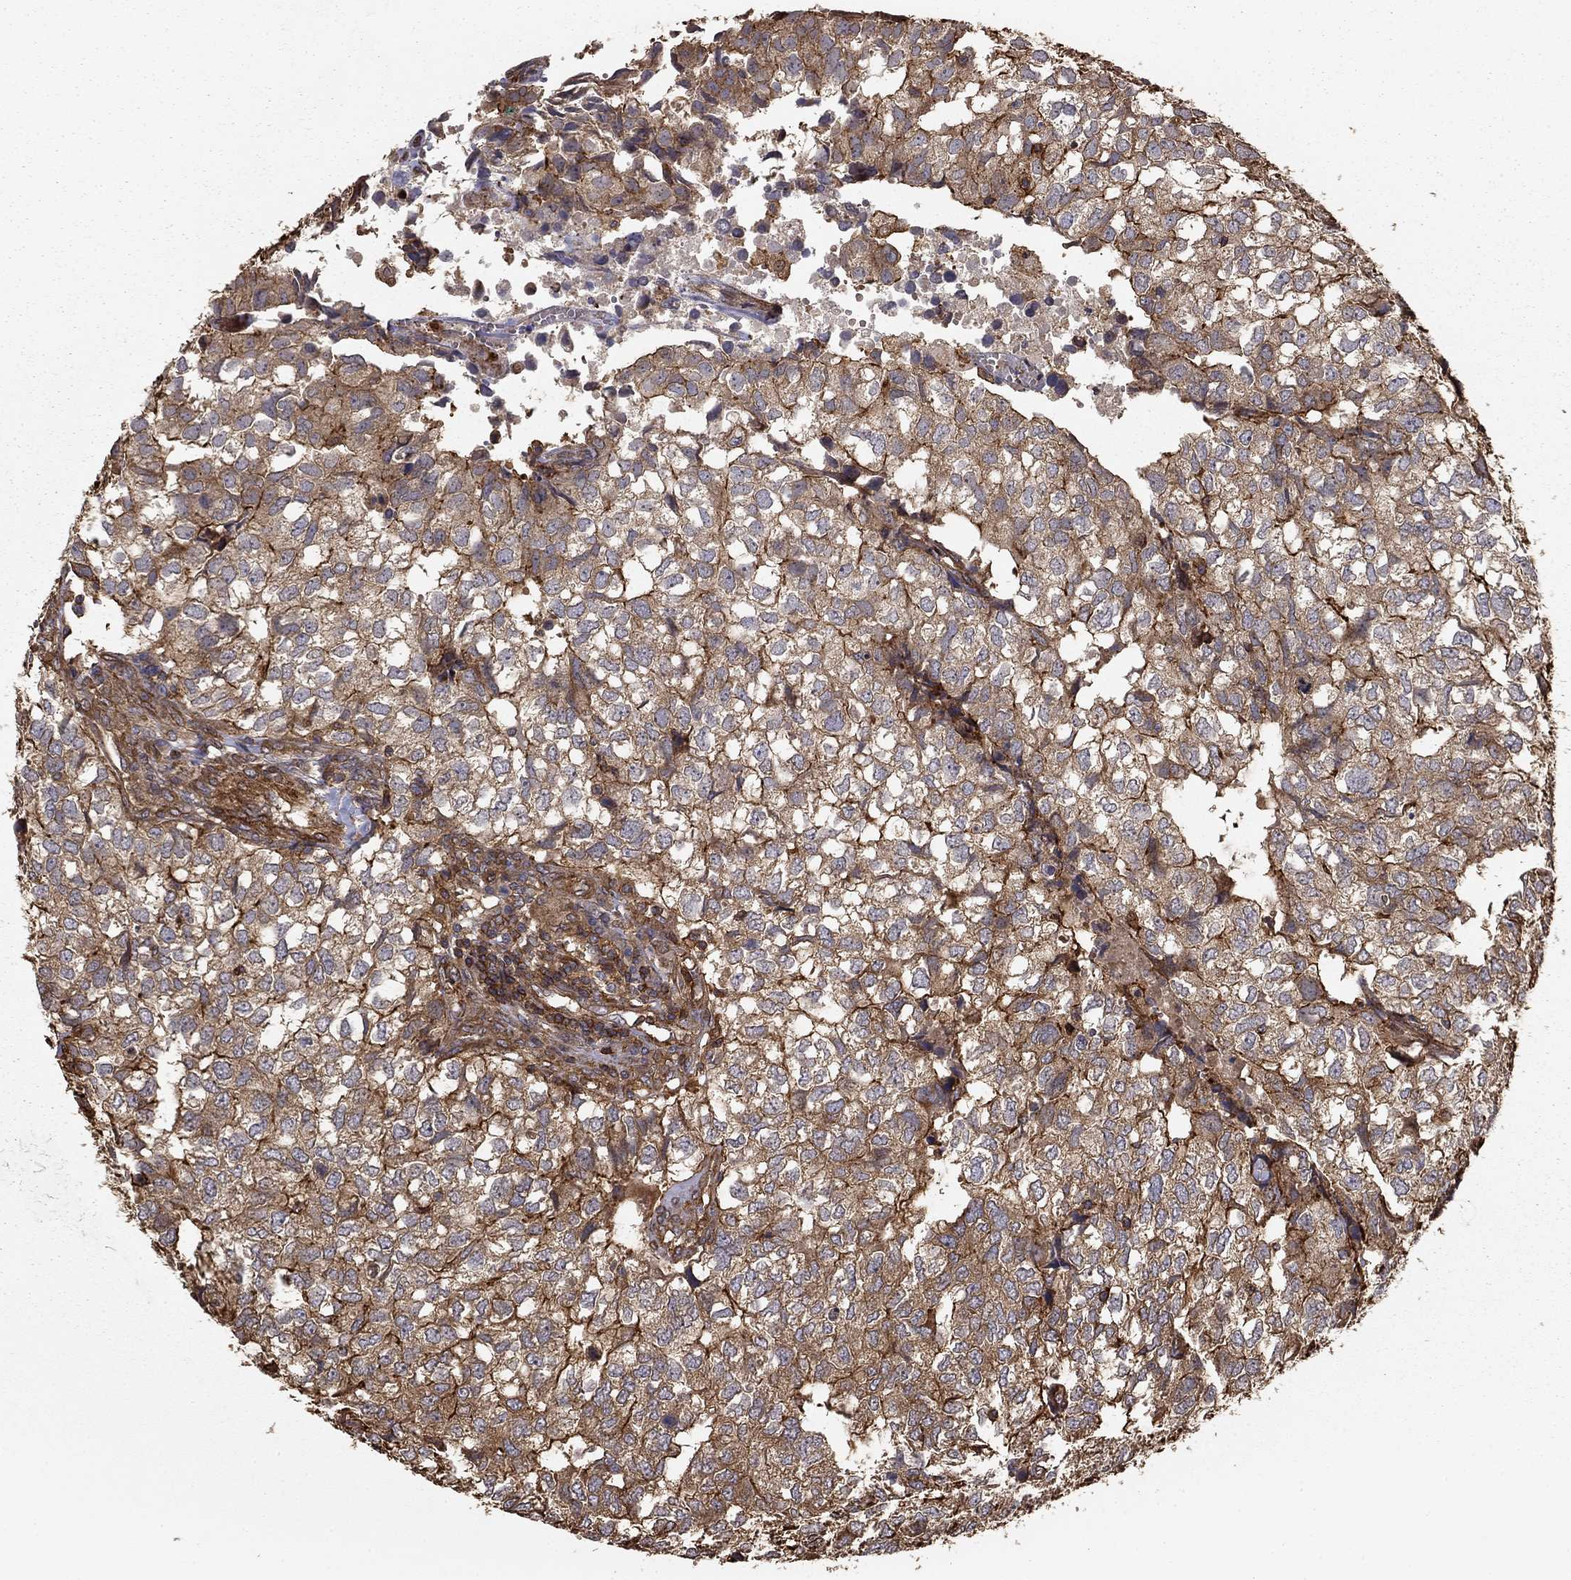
{"staining": {"intensity": "moderate", "quantity": "25%-75%", "location": "cytoplasmic/membranous"}, "tissue": "breast cancer", "cell_type": "Tumor cells", "image_type": "cancer", "snomed": [{"axis": "morphology", "description": "Duct carcinoma"}, {"axis": "topography", "description": "Breast"}], "caption": "The image exhibits immunohistochemical staining of intraductal carcinoma (breast). There is moderate cytoplasmic/membranous expression is present in approximately 25%-75% of tumor cells. (DAB (3,3'-diaminobenzidine) IHC, brown staining for protein, blue staining for nuclei).", "gene": "HABP4", "patient": {"sex": "female", "age": 30}}